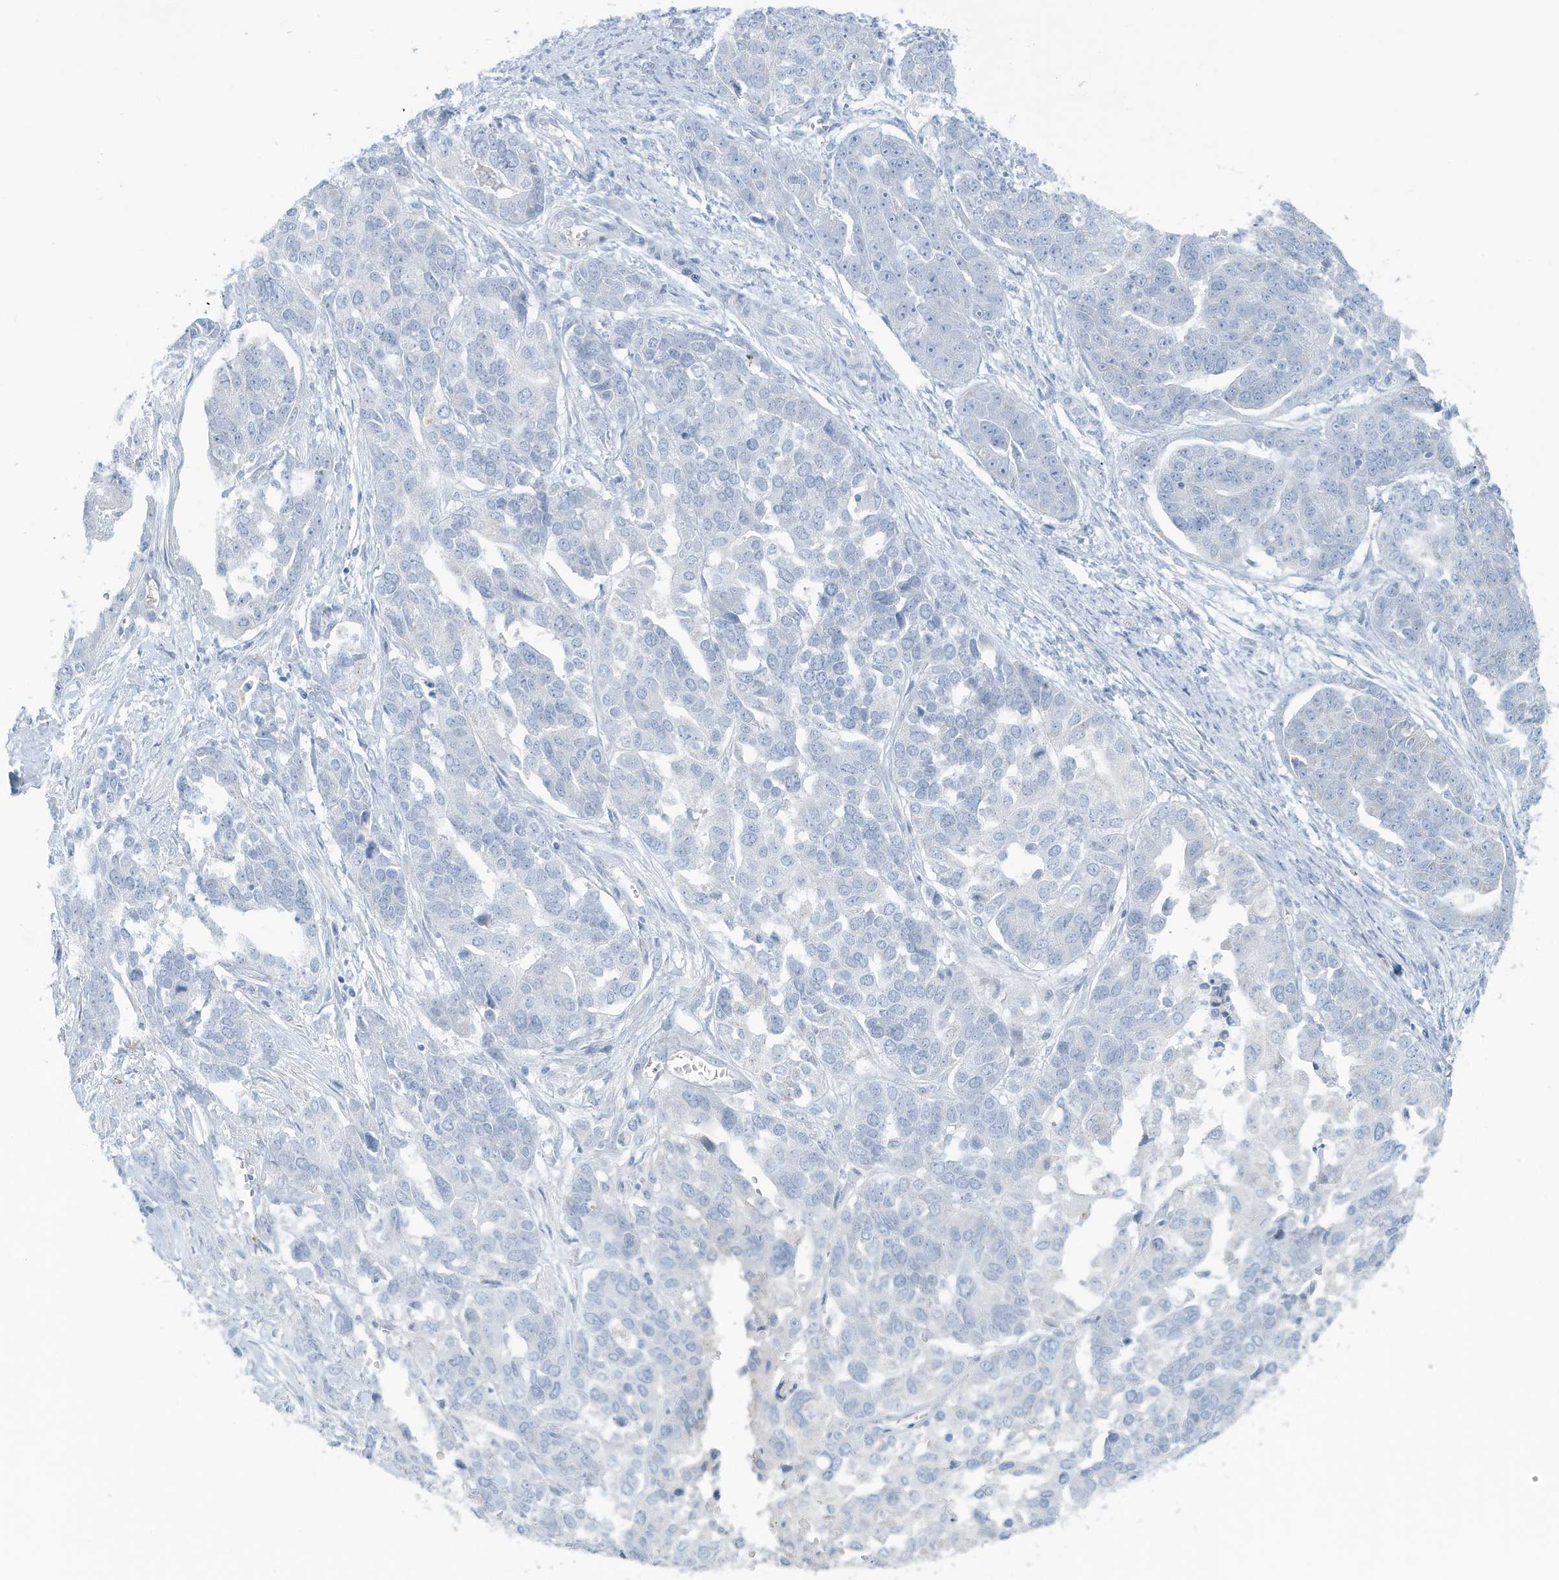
{"staining": {"intensity": "negative", "quantity": "none", "location": "none"}, "tissue": "ovarian cancer", "cell_type": "Tumor cells", "image_type": "cancer", "snomed": [{"axis": "morphology", "description": "Cystadenocarcinoma, serous, NOS"}, {"axis": "topography", "description": "Ovary"}], "caption": "There is no significant expression in tumor cells of ovarian cancer (serous cystadenocarcinoma).", "gene": "ERI2", "patient": {"sex": "female", "age": 44}}